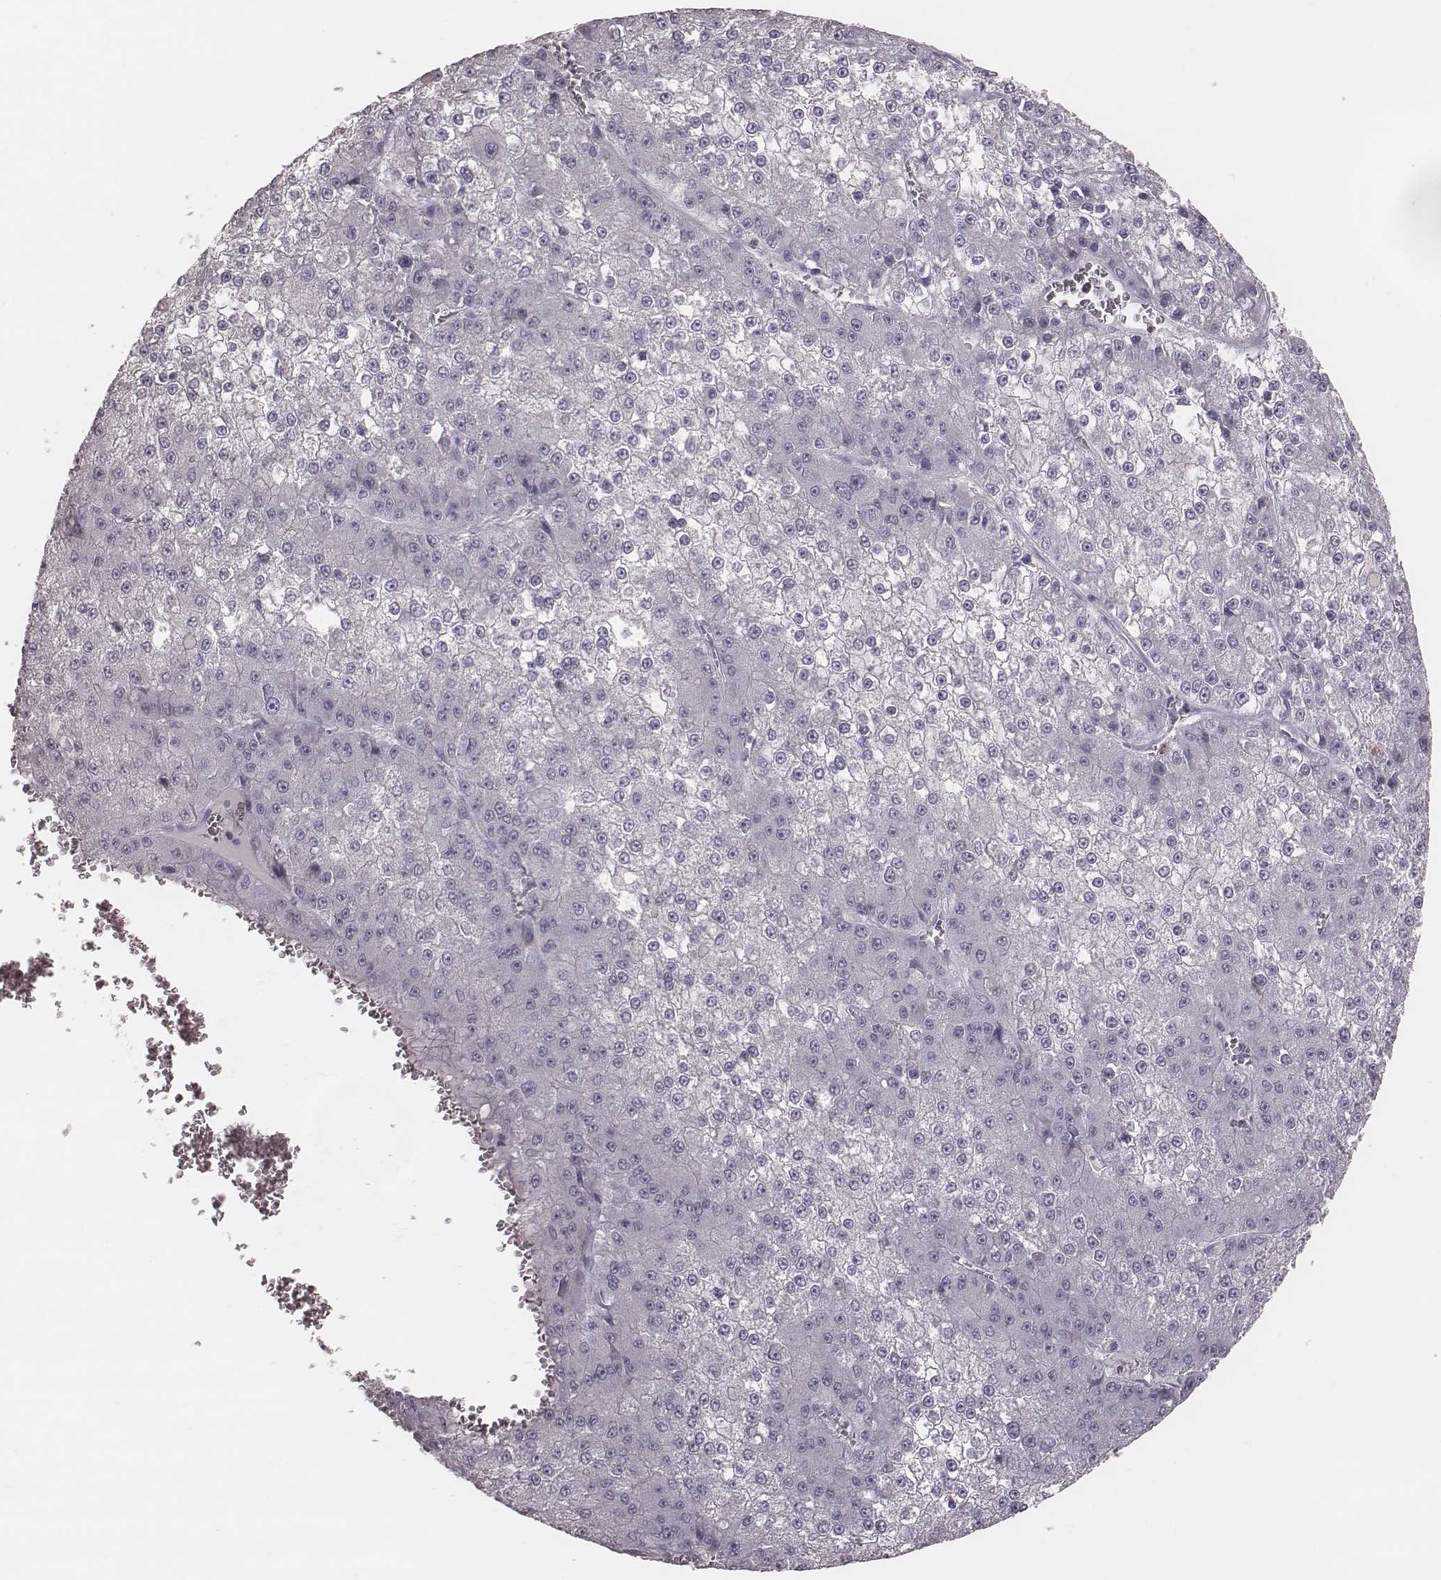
{"staining": {"intensity": "negative", "quantity": "none", "location": "none"}, "tissue": "liver cancer", "cell_type": "Tumor cells", "image_type": "cancer", "snomed": [{"axis": "morphology", "description": "Carcinoma, Hepatocellular, NOS"}, {"axis": "topography", "description": "Liver"}], "caption": "Immunohistochemical staining of human liver cancer (hepatocellular carcinoma) shows no significant staining in tumor cells. (IHC, brightfield microscopy, high magnification).", "gene": "PDCD1", "patient": {"sex": "female", "age": 73}}